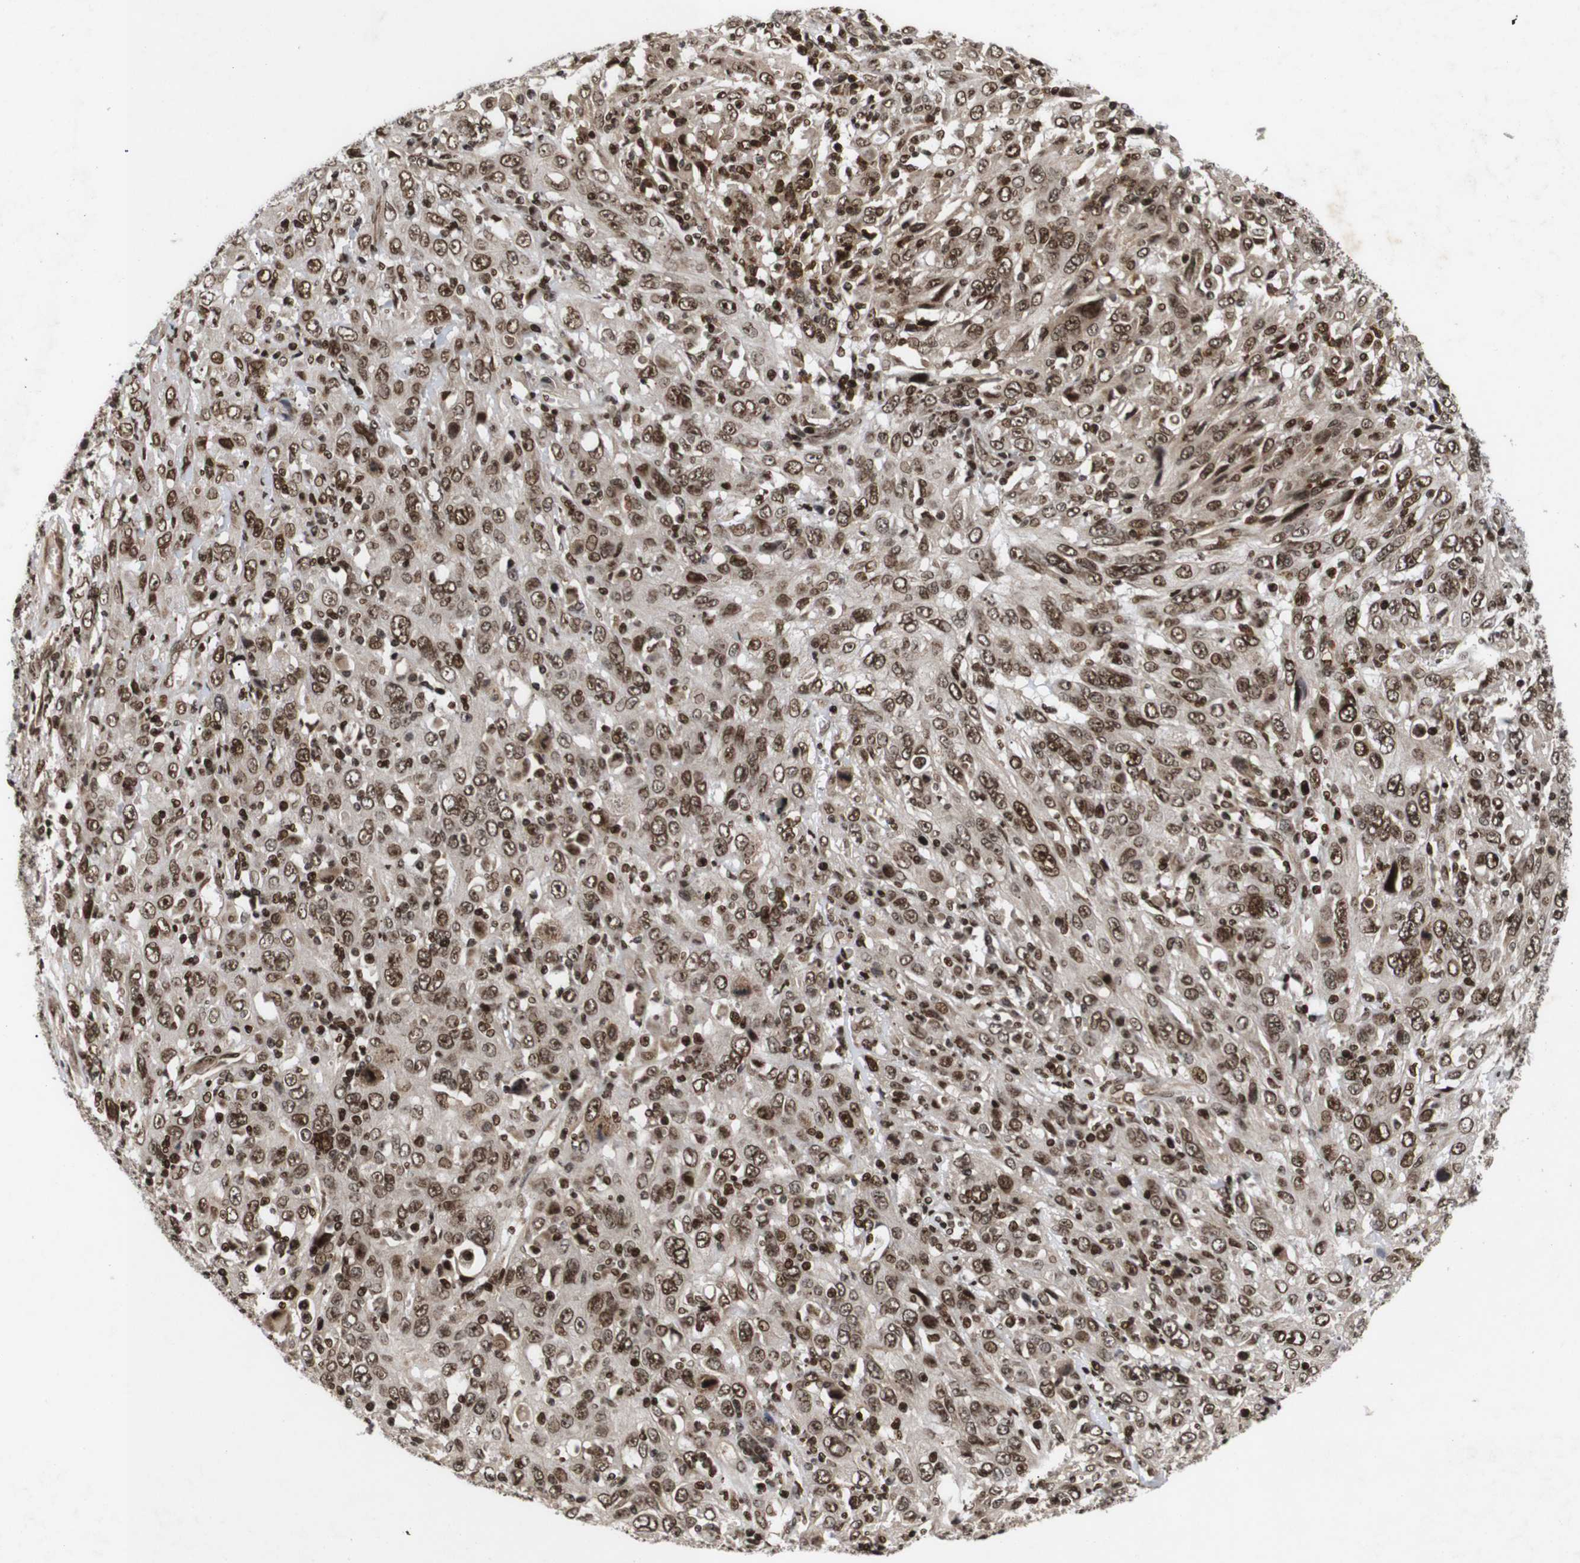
{"staining": {"intensity": "moderate", "quantity": ">75%", "location": "cytoplasmic/membranous,nuclear"}, "tissue": "cervical cancer", "cell_type": "Tumor cells", "image_type": "cancer", "snomed": [{"axis": "morphology", "description": "Squamous cell carcinoma, NOS"}, {"axis": "topography", "description": "Cervix"}], "caption": "Cervical squamous cell carcinoma stained with IHC shows moderate cytoplasmic/membranous and nuclear staining in about >75% of tumor cells.", "gene": "KIF23", "patient": {"sex": "female", "age": 46}}